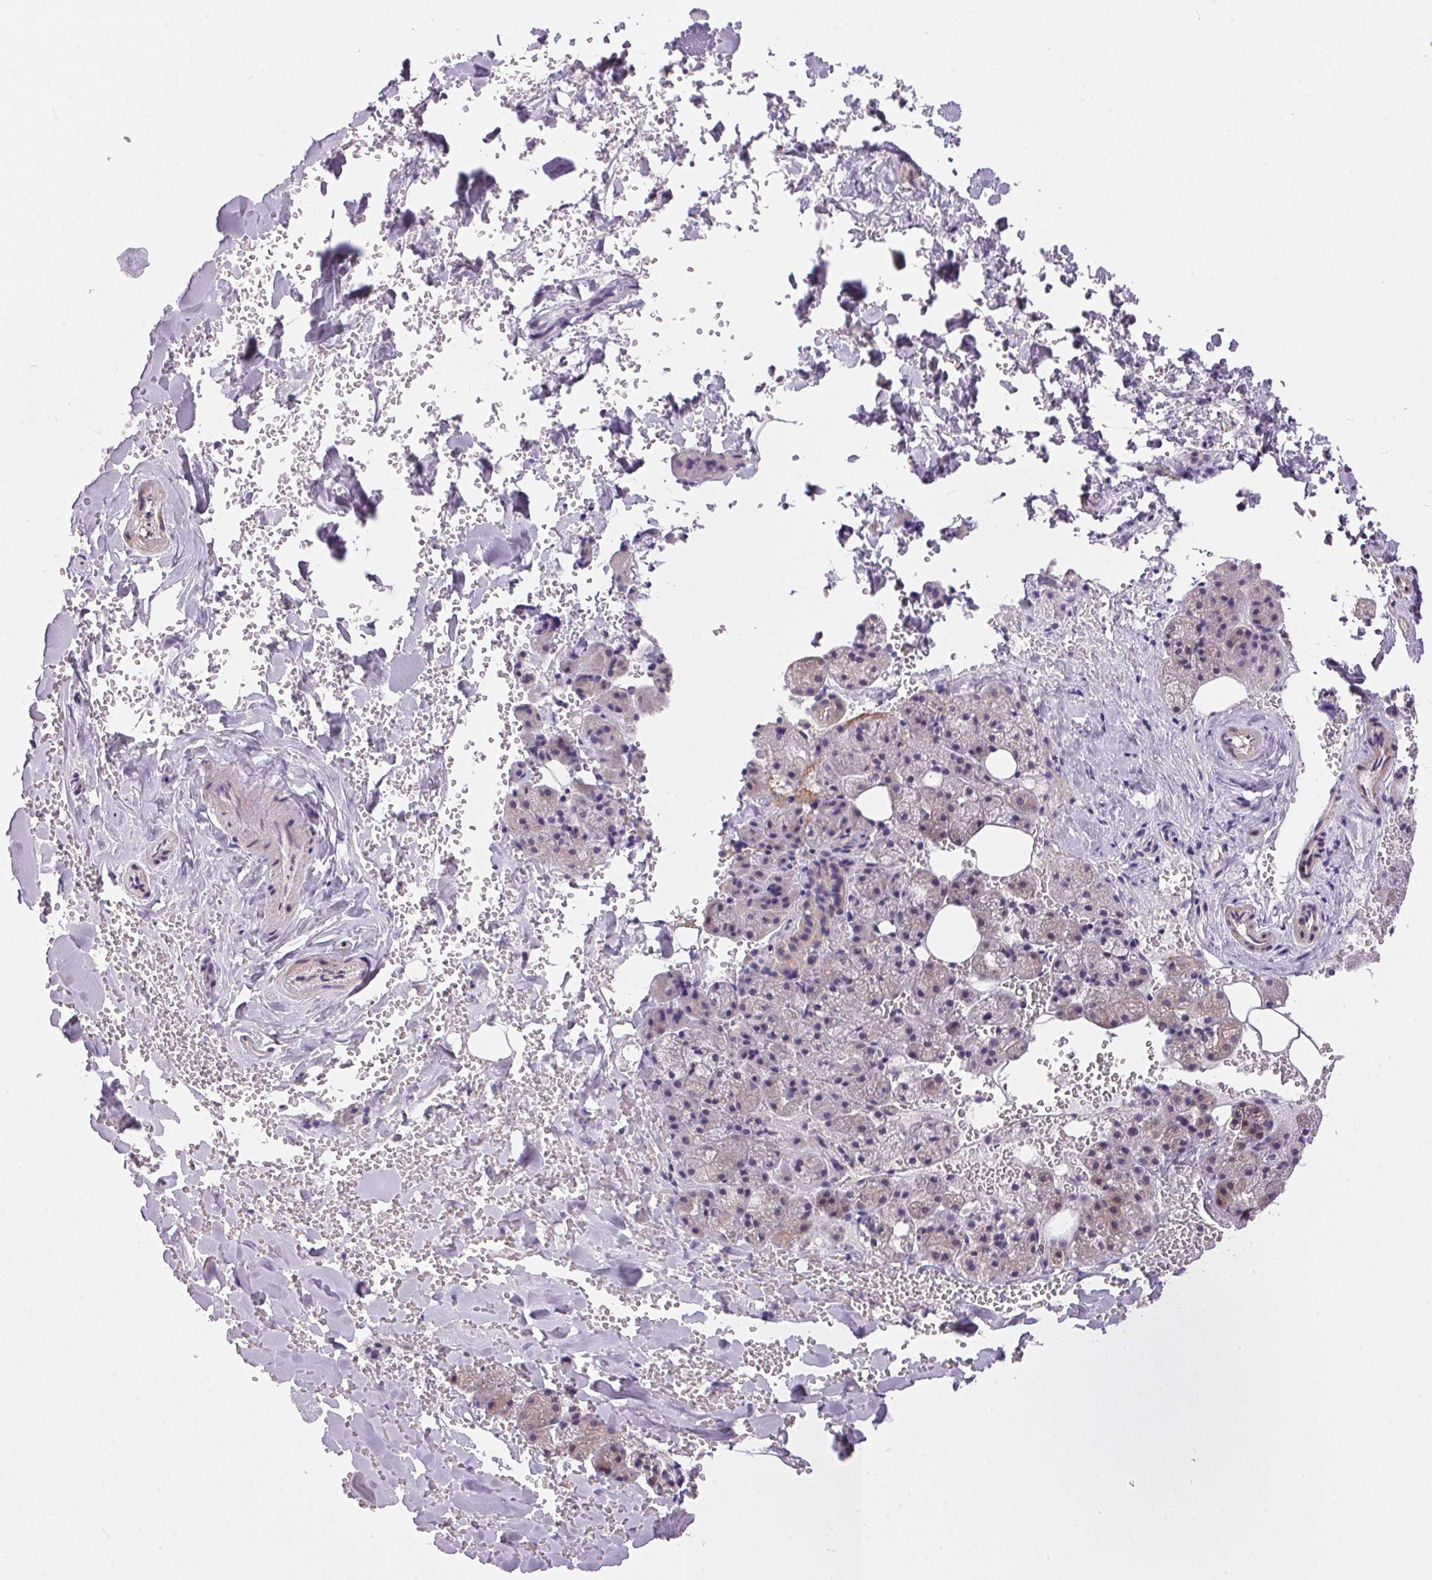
{"staining": {"intensity": "weak", "quantity": "25%-75%", "location": "cytoplasmic/membranous"}, "tissue": "salivary gland", "cell_type": "Glandular cells", "image_type": "normal", "snomed": [{"axis": "morphology", "description": "Normal tissue, NOS"}, {"axis": "topography", "description": "Salivary gland"}, {"axis": "topography", "description": "Peripheral nerve tissue"}], "caption": "Glandular cells demonstrate weak cytoplasmic/membranous positivity in approximately 25%-75% of cells in unremarkable salivary gland.", "gene": "UNC13B", "patient": {"sex": "male", "age": 38}}